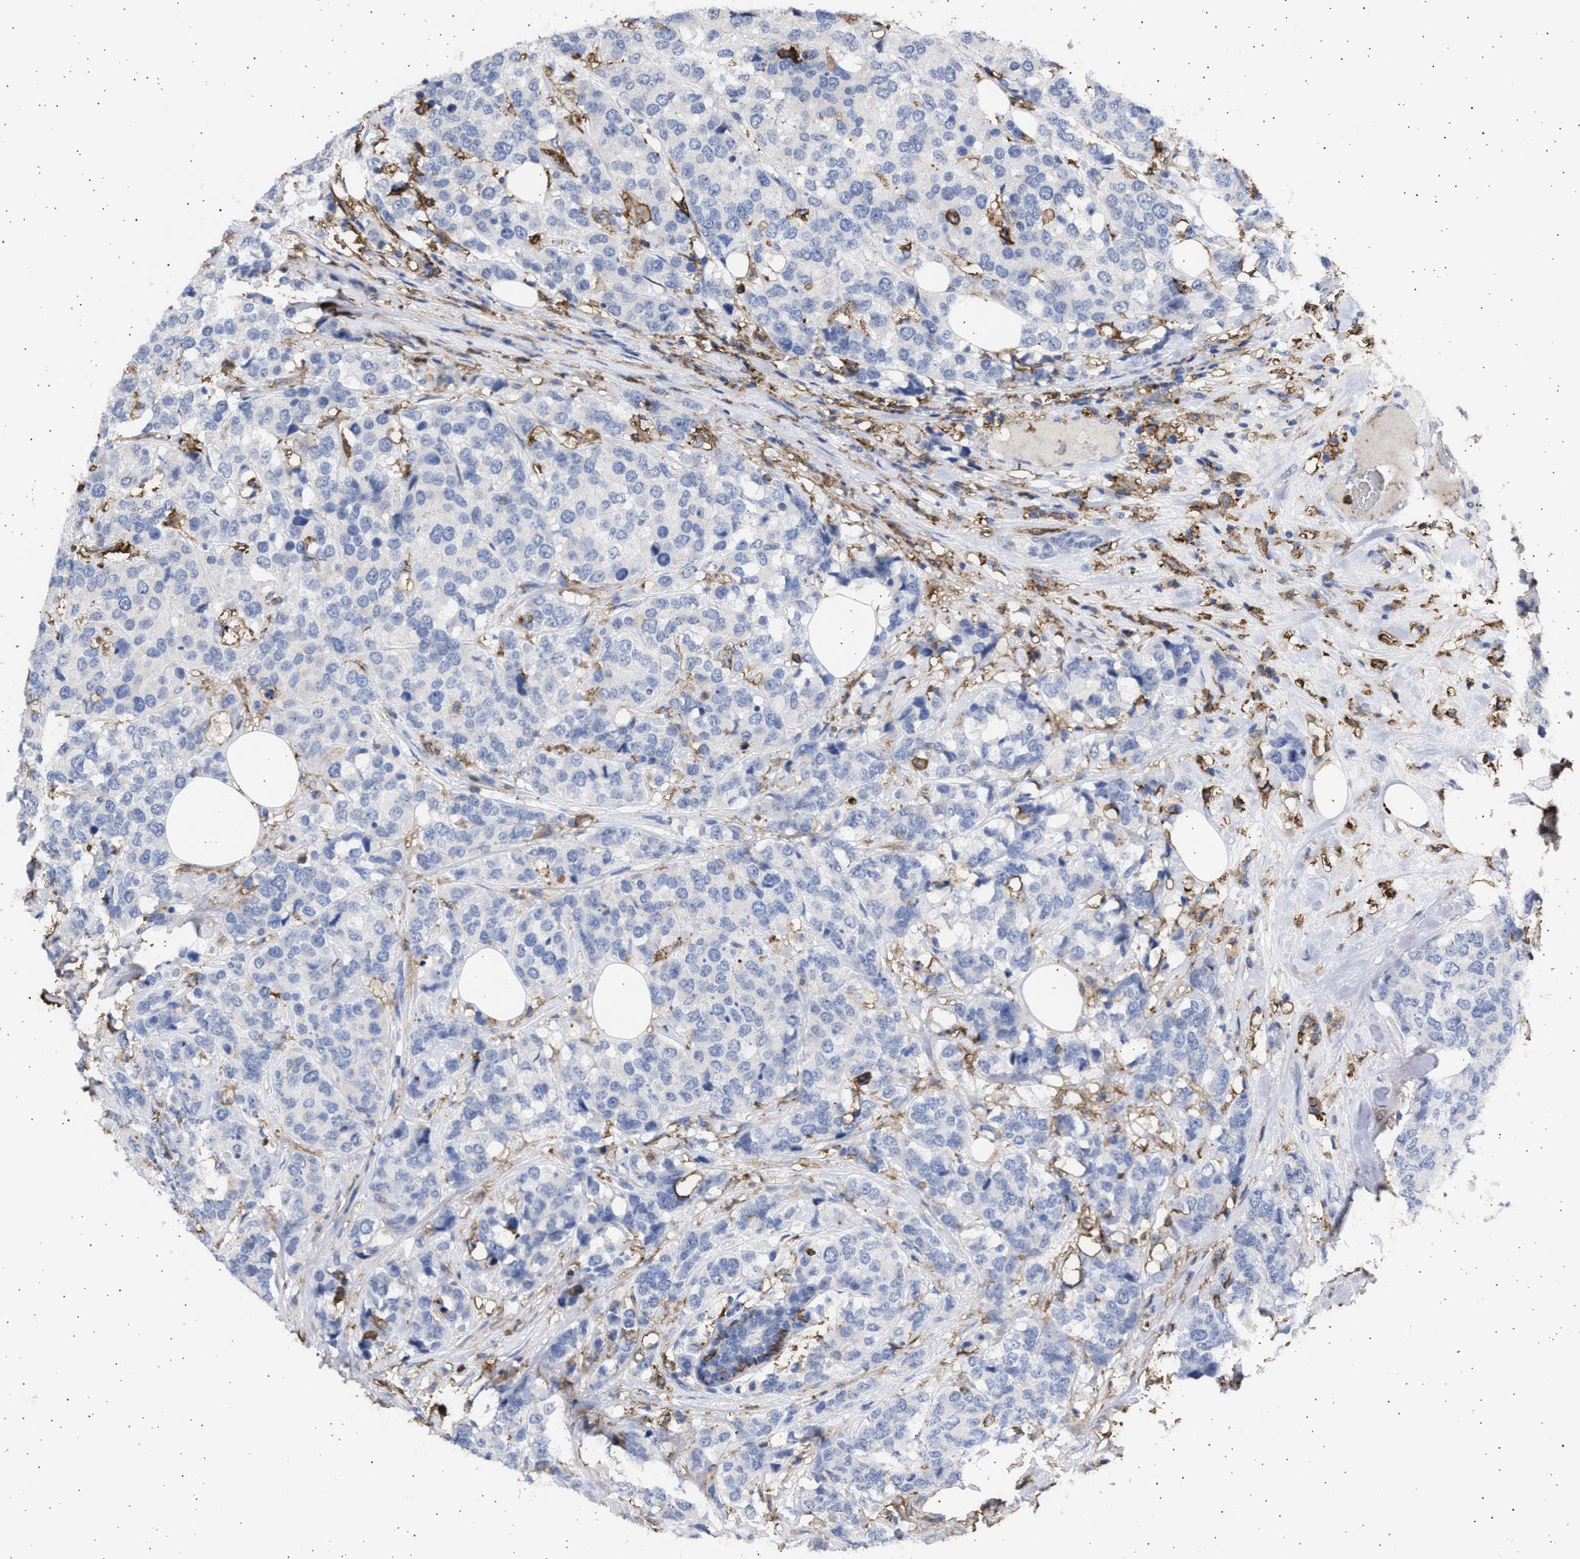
{"staining": {"intensity": "negative", "quantity": "none", "location": "none"}, "tissue": "breast cancer", "cell_type": "Tumor cells", "image_type": "cancer", "snomed": [{"axis": "morphology", "description": "Lobular carcinoma"}, {"axis": "topography", "description": "Breast"}], "caption": "A high-resolution micrograph shows immunohistochemistry staining of breast cancer, which reveals no significant staining in tumor cells.", "gene": "FCER1A", "patient": {"sex": "female", "age": 59}}